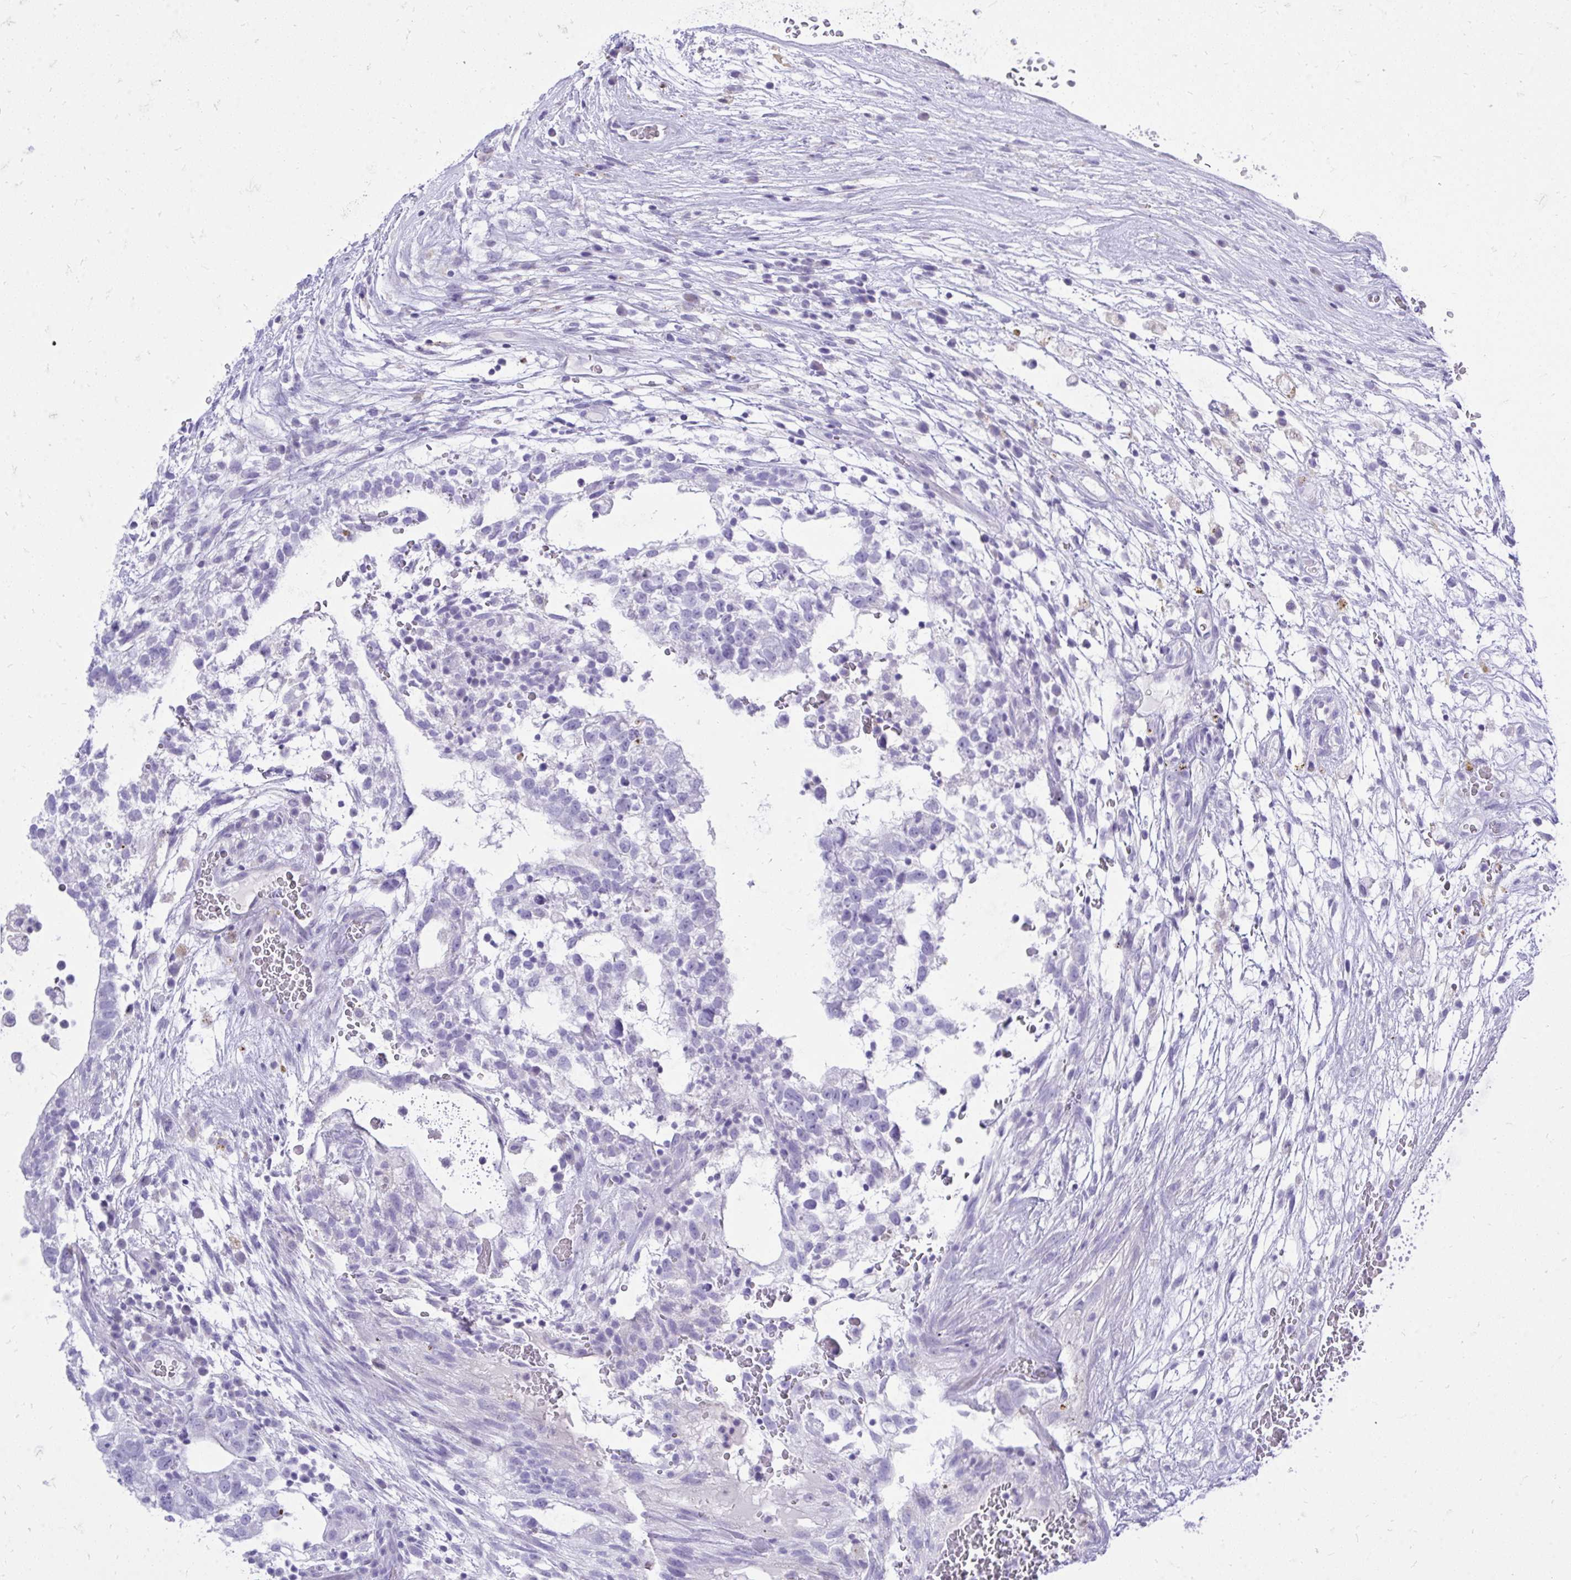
{"staining": {"intensity": "negative", "quantity": "none", "location": "none"}, "tissue": "testis cancer", "cell_type": "Tumor cells", "image_type": "cancer", "snomed": [{"axis": "morphology", "description": "Normal tissue, NOS"}, {"axis": "morphology", "description": "Carcinoma, Embryonal, NOS"}, {"axis": "topography", "description": "Testis"}], "caption": "Histopathology image shows no significant protein staining in tumor cells of testis cancer. Nuclei are stained in blue.", "gene": "GABRA1", "patient": {"sex": "male", "age": 32}}